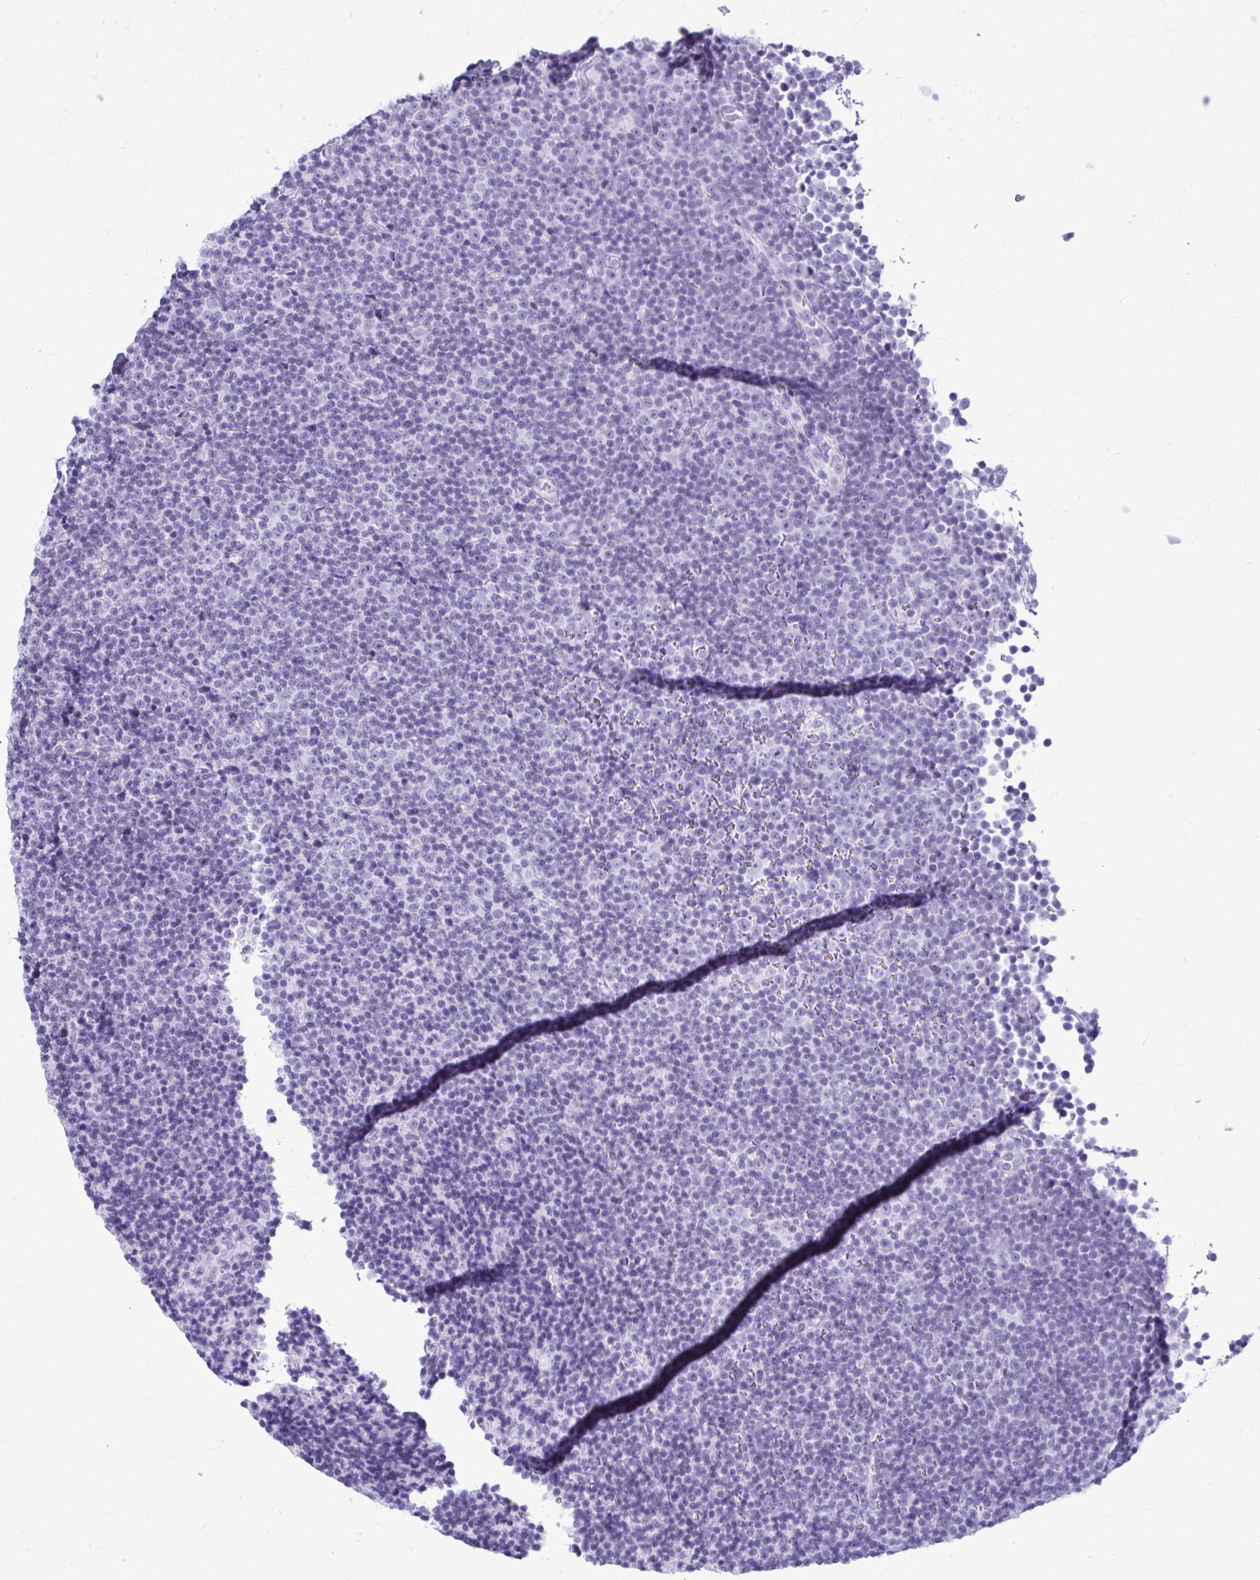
{"staining": {"intensity": "negative", "quantity": "none", "location": "none"}, "tissue": "lymphoma", "cell_type": "Tumor cells", "image_type": "cancer", "snomed": [{"axis": "morphology", "description": "Malignant lymphoma, non-Hodgkin's type, Low grade"}, {"axis": "topography", "description": "Lymph node"}], "caption": "Low-grade malignant lymphoma, non-Hodgkin's type was stained to show a protein in brown. There is no significant positivity in tumor cells.", "gene": "CLGN", "patient": {"sex": "female", "age": 67}}